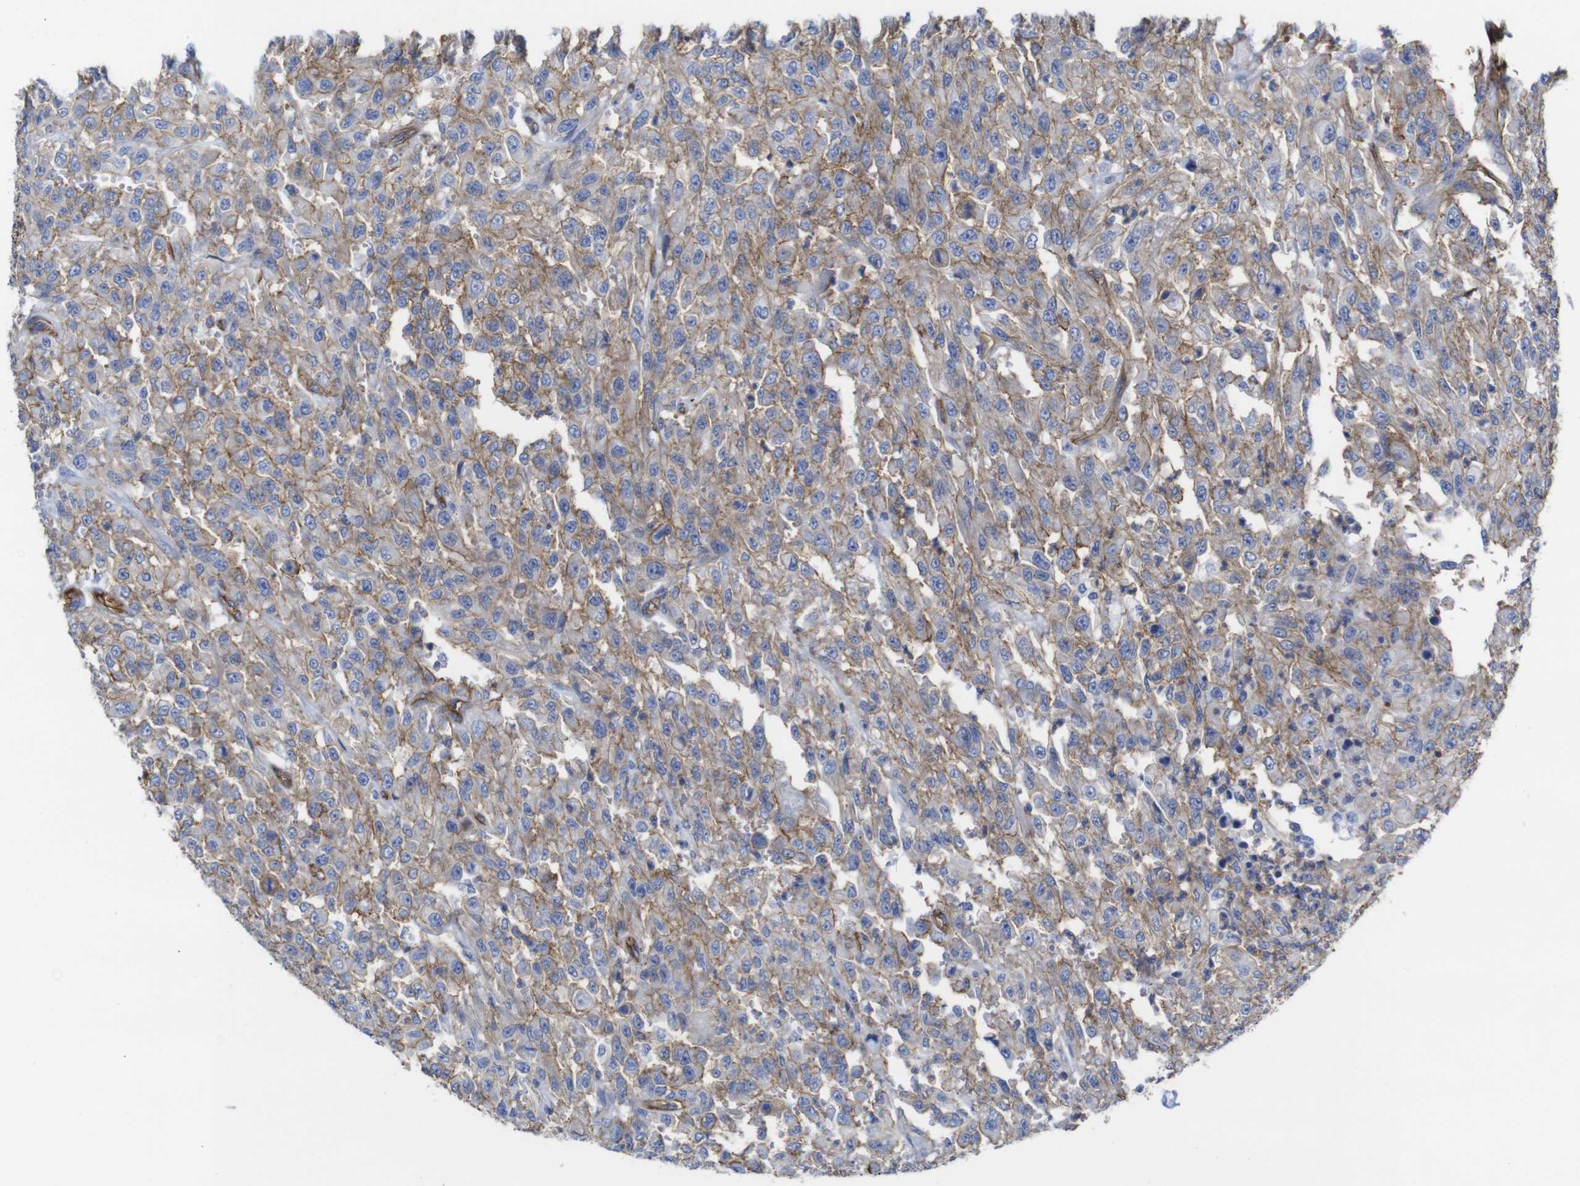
{"staining": {"intensity": "moderate", "quantity": ">75%", "location": "cytoplasmic/membranous"}, "tissue": "urothelial cancer", "cell_type": "Tumor cells", "image_type": "cancer", "snomed": [{"axis": "morphology", "description": "Urothelial carcinoma, High grade"}, {"axis": "topography", "description": "Urinary bladder"}], "caption": "About >75% of tumor cells in urothelial cancer reveal moderate cytoplasmic/membranous protein expression as visualized by brown immunohistochemical staining.", "gene": "SPTBN1", "patient": {"sex": "male", "age": 46}}